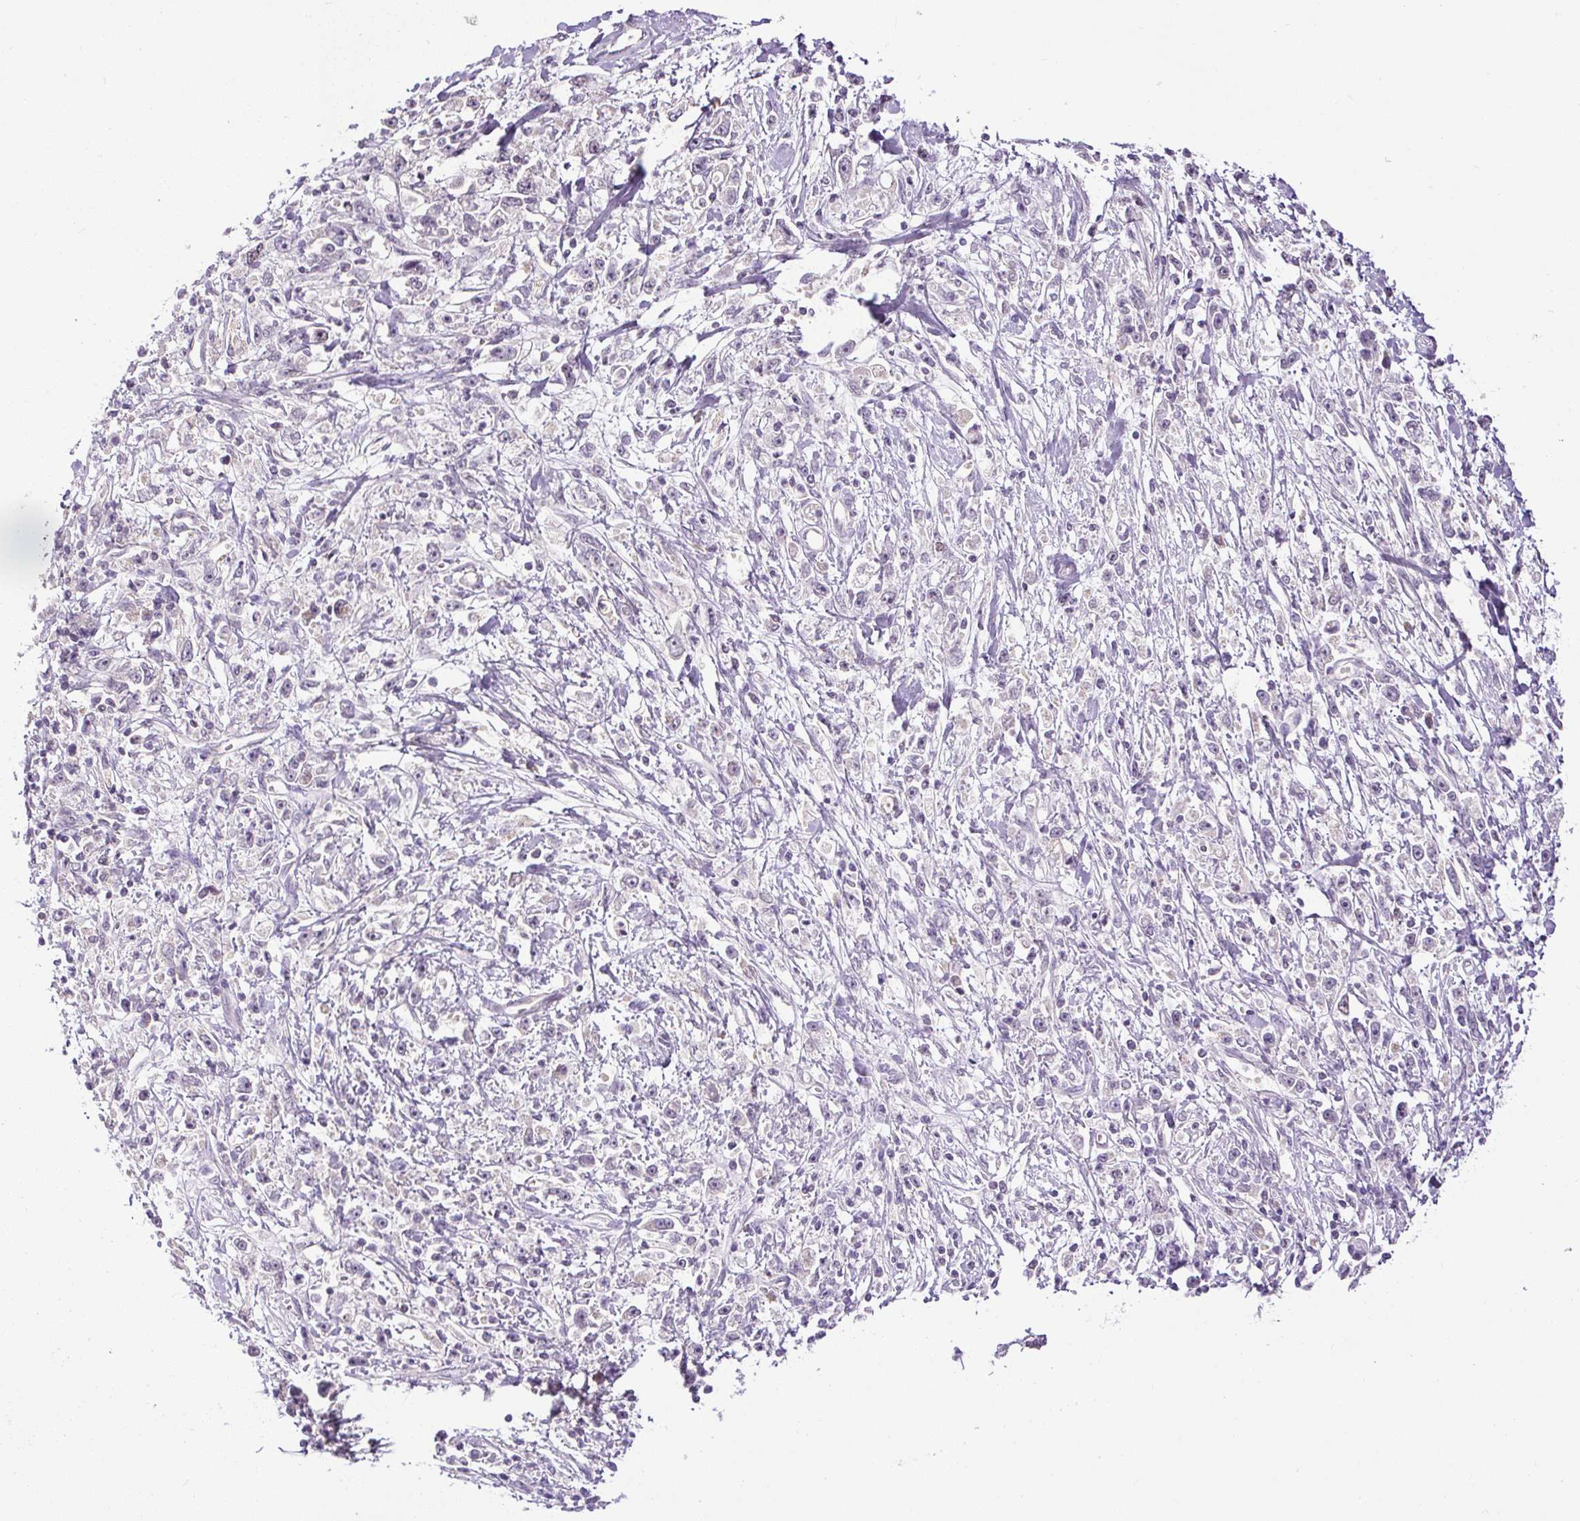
{"staining": {"intensity": "negative", "quantity": "none", "location": "none"}, "tissue": "stomach cancer", "cell_type": "Tumor cells", "image_type": "cancer", "snomed": [{"axis": "morphology", "description": "Adenocarcinoma, NOS"}, {"axis": "topography", "description": "Stomach"}], "caption": "Tumor cells show no significant expression in stomach cancer (adenocarcinoma). (DAB (3,3'-diaminobenzidine) IHC with hematoxylin counter stain).", "gene": "RACGAP1", "patient": {"sex": "female", "age": 59}}